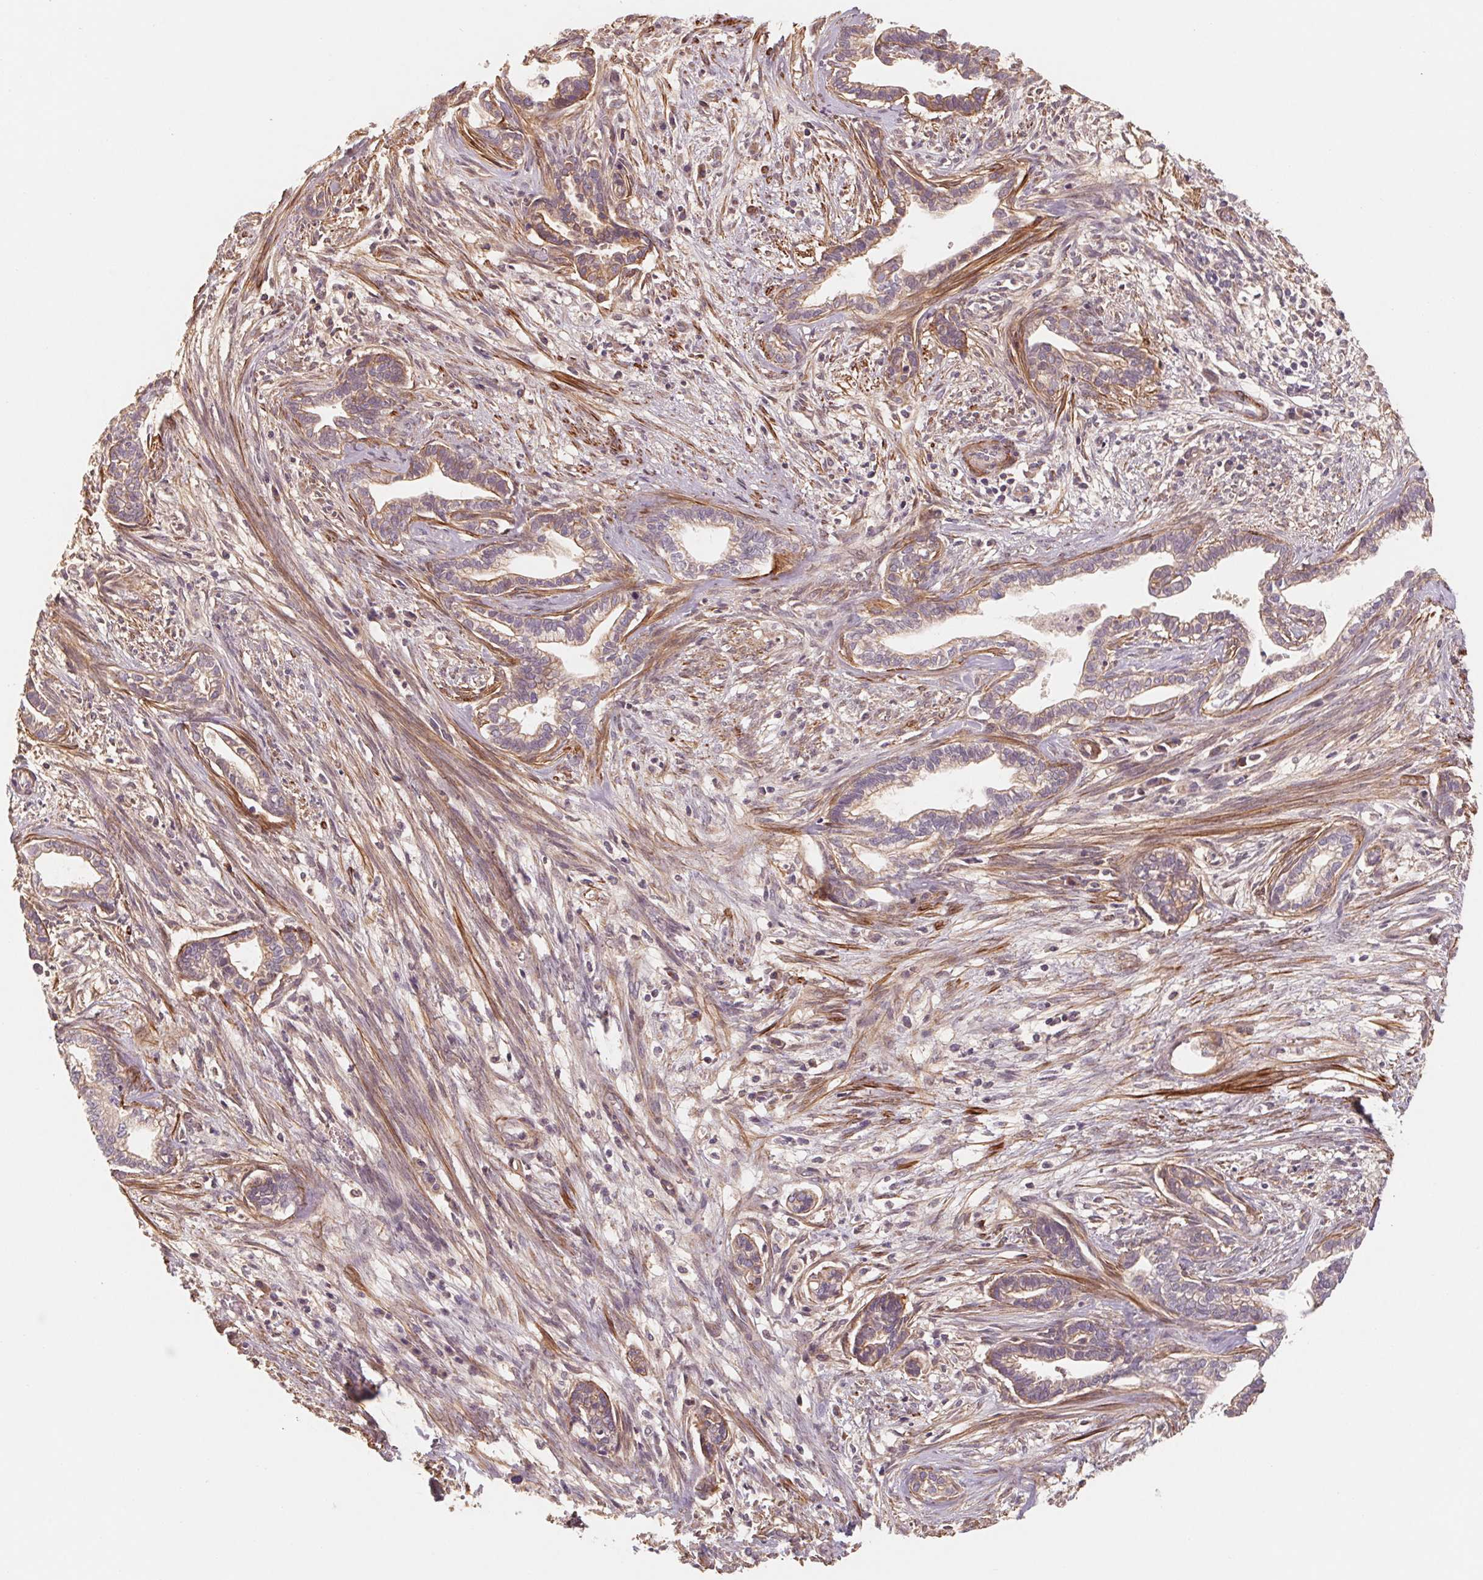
{"staining": {"intensity": "weak", "quantity": "25%-75%", "location": "cytoplasmic/membranous"}, "tissue": "cervical cancer", "cell_type": "Tumor cells", "image_type": "cancer", "snomed": [{"axis": "morphology", "description": "Adenocarcinoma, NOS"}, {"axis": "topography", "description": "Cervix"}], "caption": "High-power microscopy captured an immunohistochemistry photomicrograph of cervical cancer (adenocarcinoma), revealing weak cytoplasmic/membranous expression in about 25%-75% of tumor cells.", "gene": "CCDC112", "patient": {"sex": "female", "age": 62}}